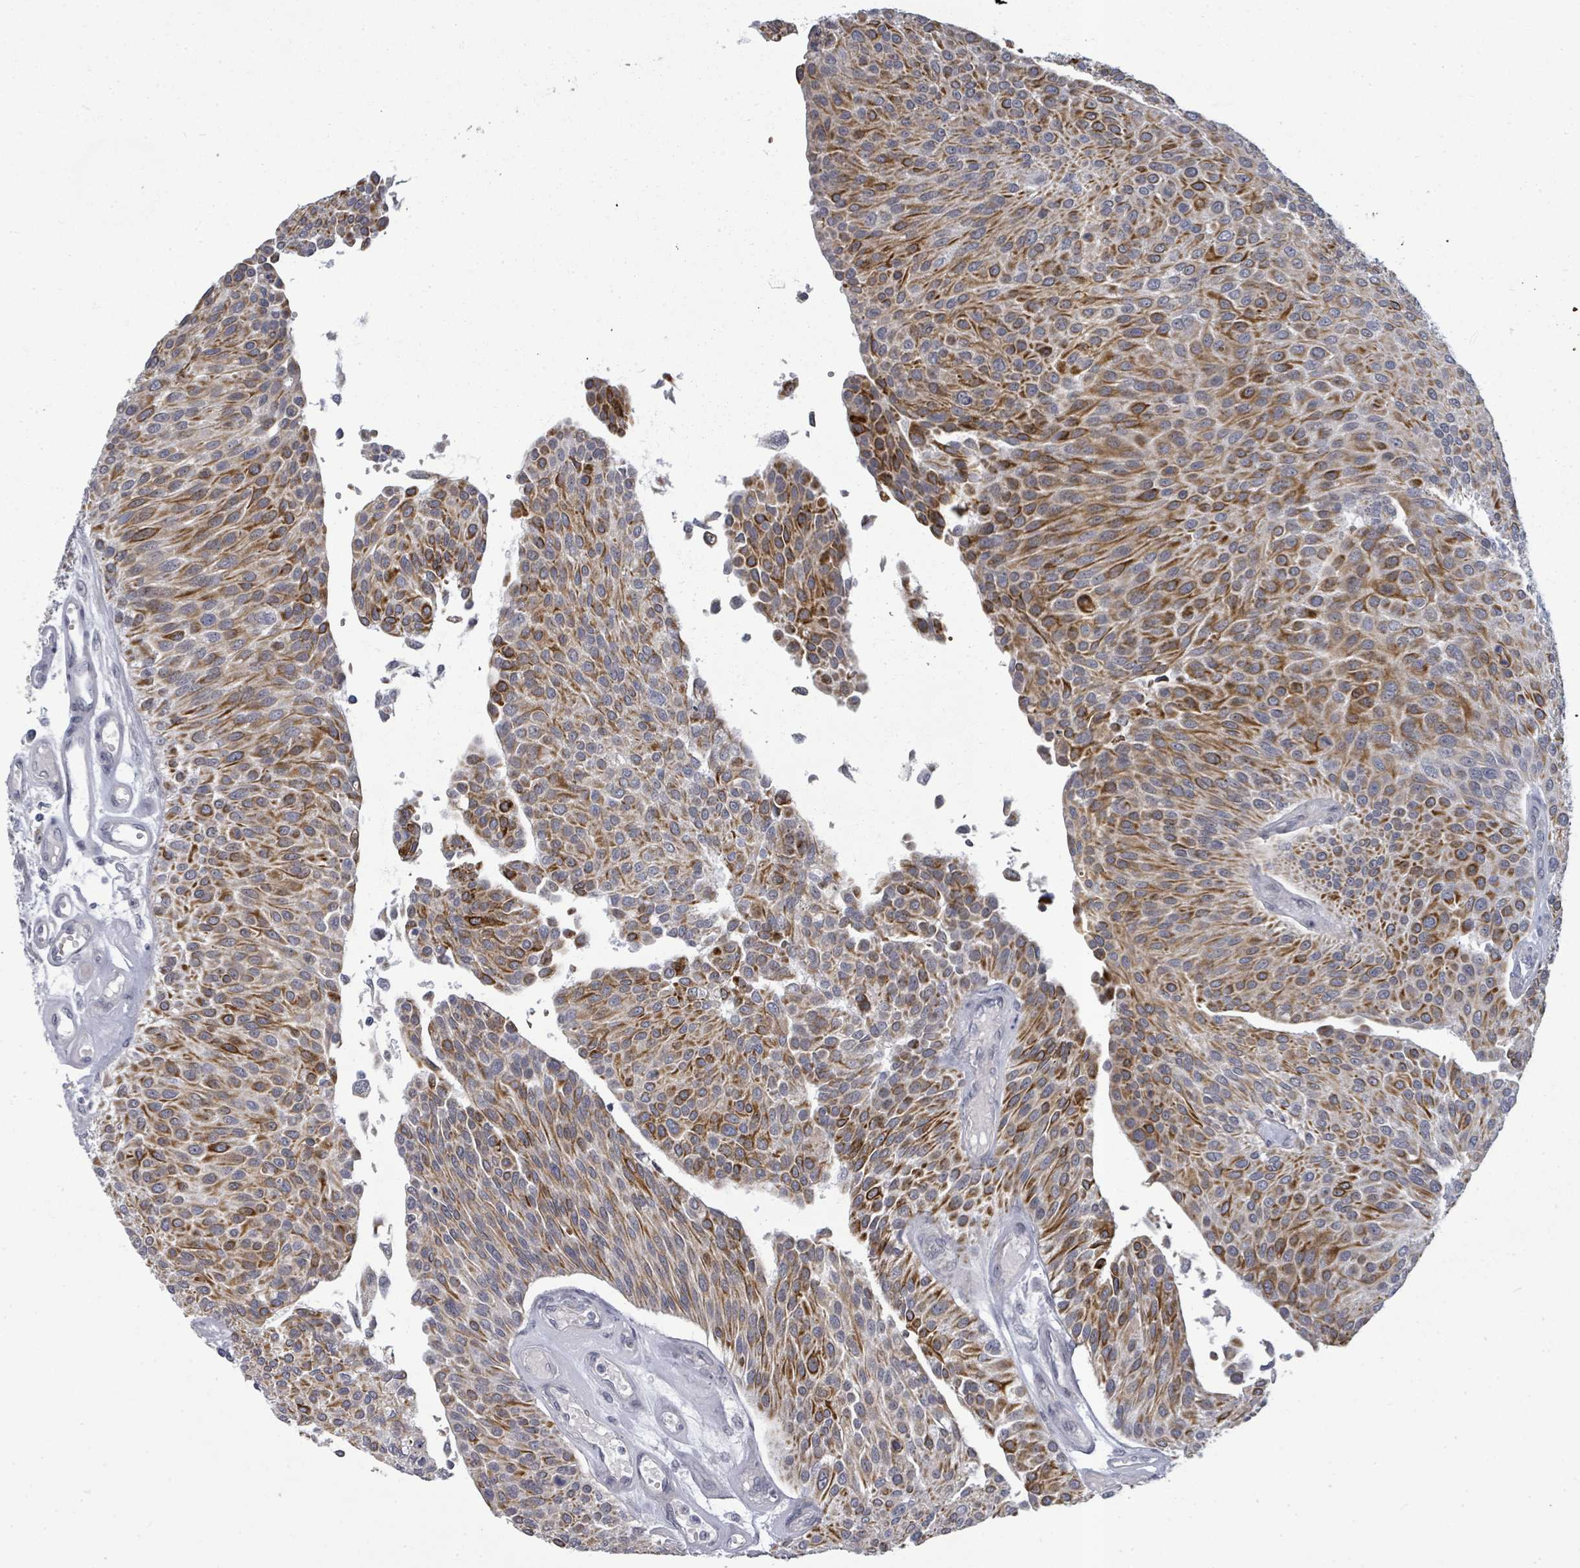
{"staining": {"intensity": "strong", "quantity": "25%-75%", "location": "cytoplasmic/membranous"}, "tissue": "urothelial cancer", "cell_type": "Tumor cells", "image_type": "cancer", "snomed": [{"axis": "morphology", "description": "Urothelial carcinoma, NOS"}, {"axis": "topography", "description": "Urinary bladder"}], "caption": "A micrograph of transitional cell carcinoma stained for a protein demonstrates strong cytoplasmic/membranous brown staining in tumor cells.", "gene": "PTPN20", "patient": {"sex": "male", "age": 55}}